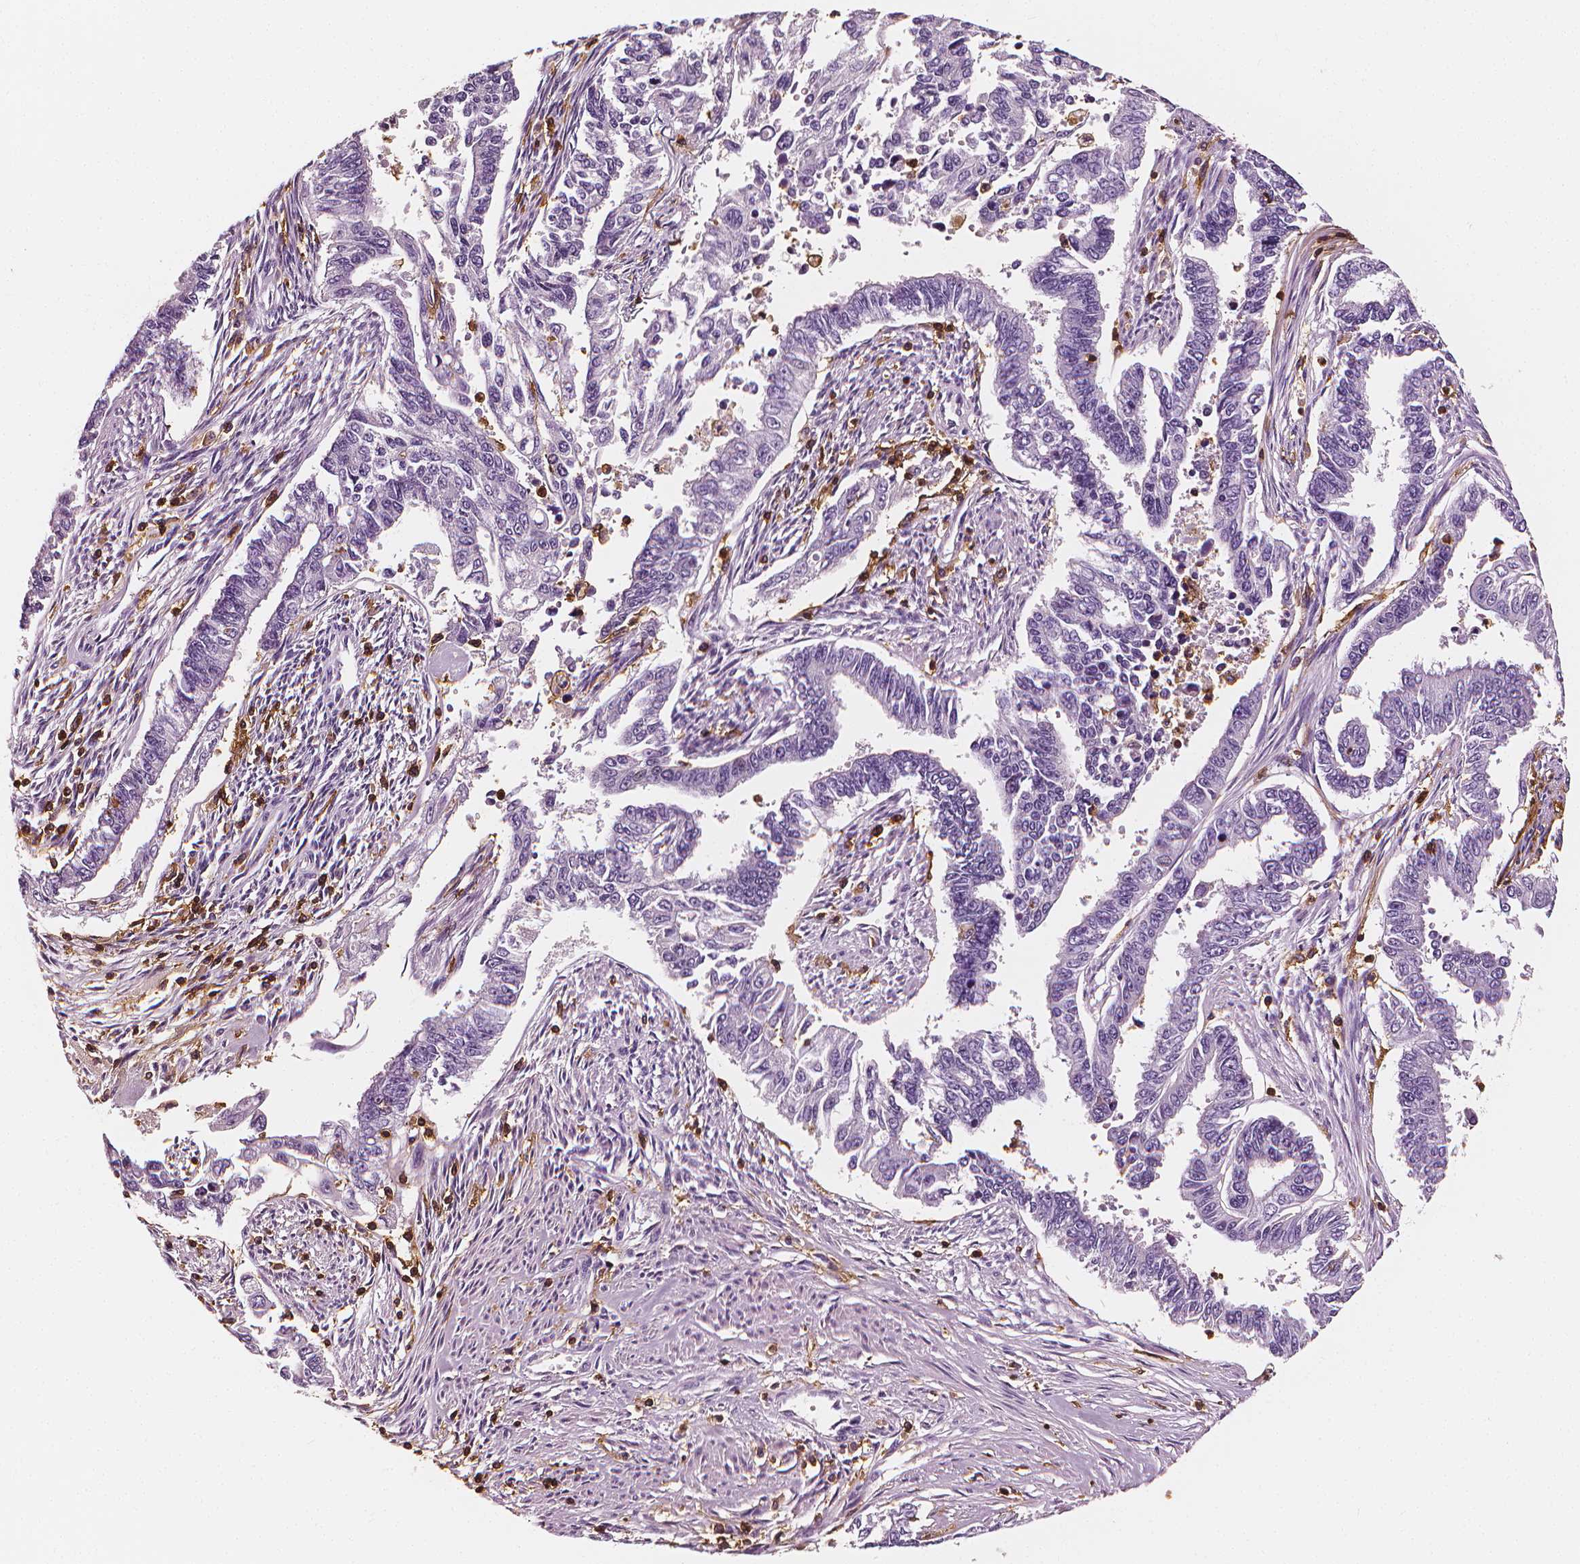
{"staining": {"intensity": "negative", "quantity": "none", "location": "none"}, "tissue": "endometrial cancer", "cell_type": "Tumor cells", "image_type": "cancer", "snomed": [{"axis": "morphology", "description": "Adenocarcinoma, NOS"}, {"axis": "topography", "description": "Uterus"}], "caption": "There is no significant expression in tumor cells of endometrial cancer.", "gene": "PTPRC", "patient": {"sex": "female", "age": 59}}